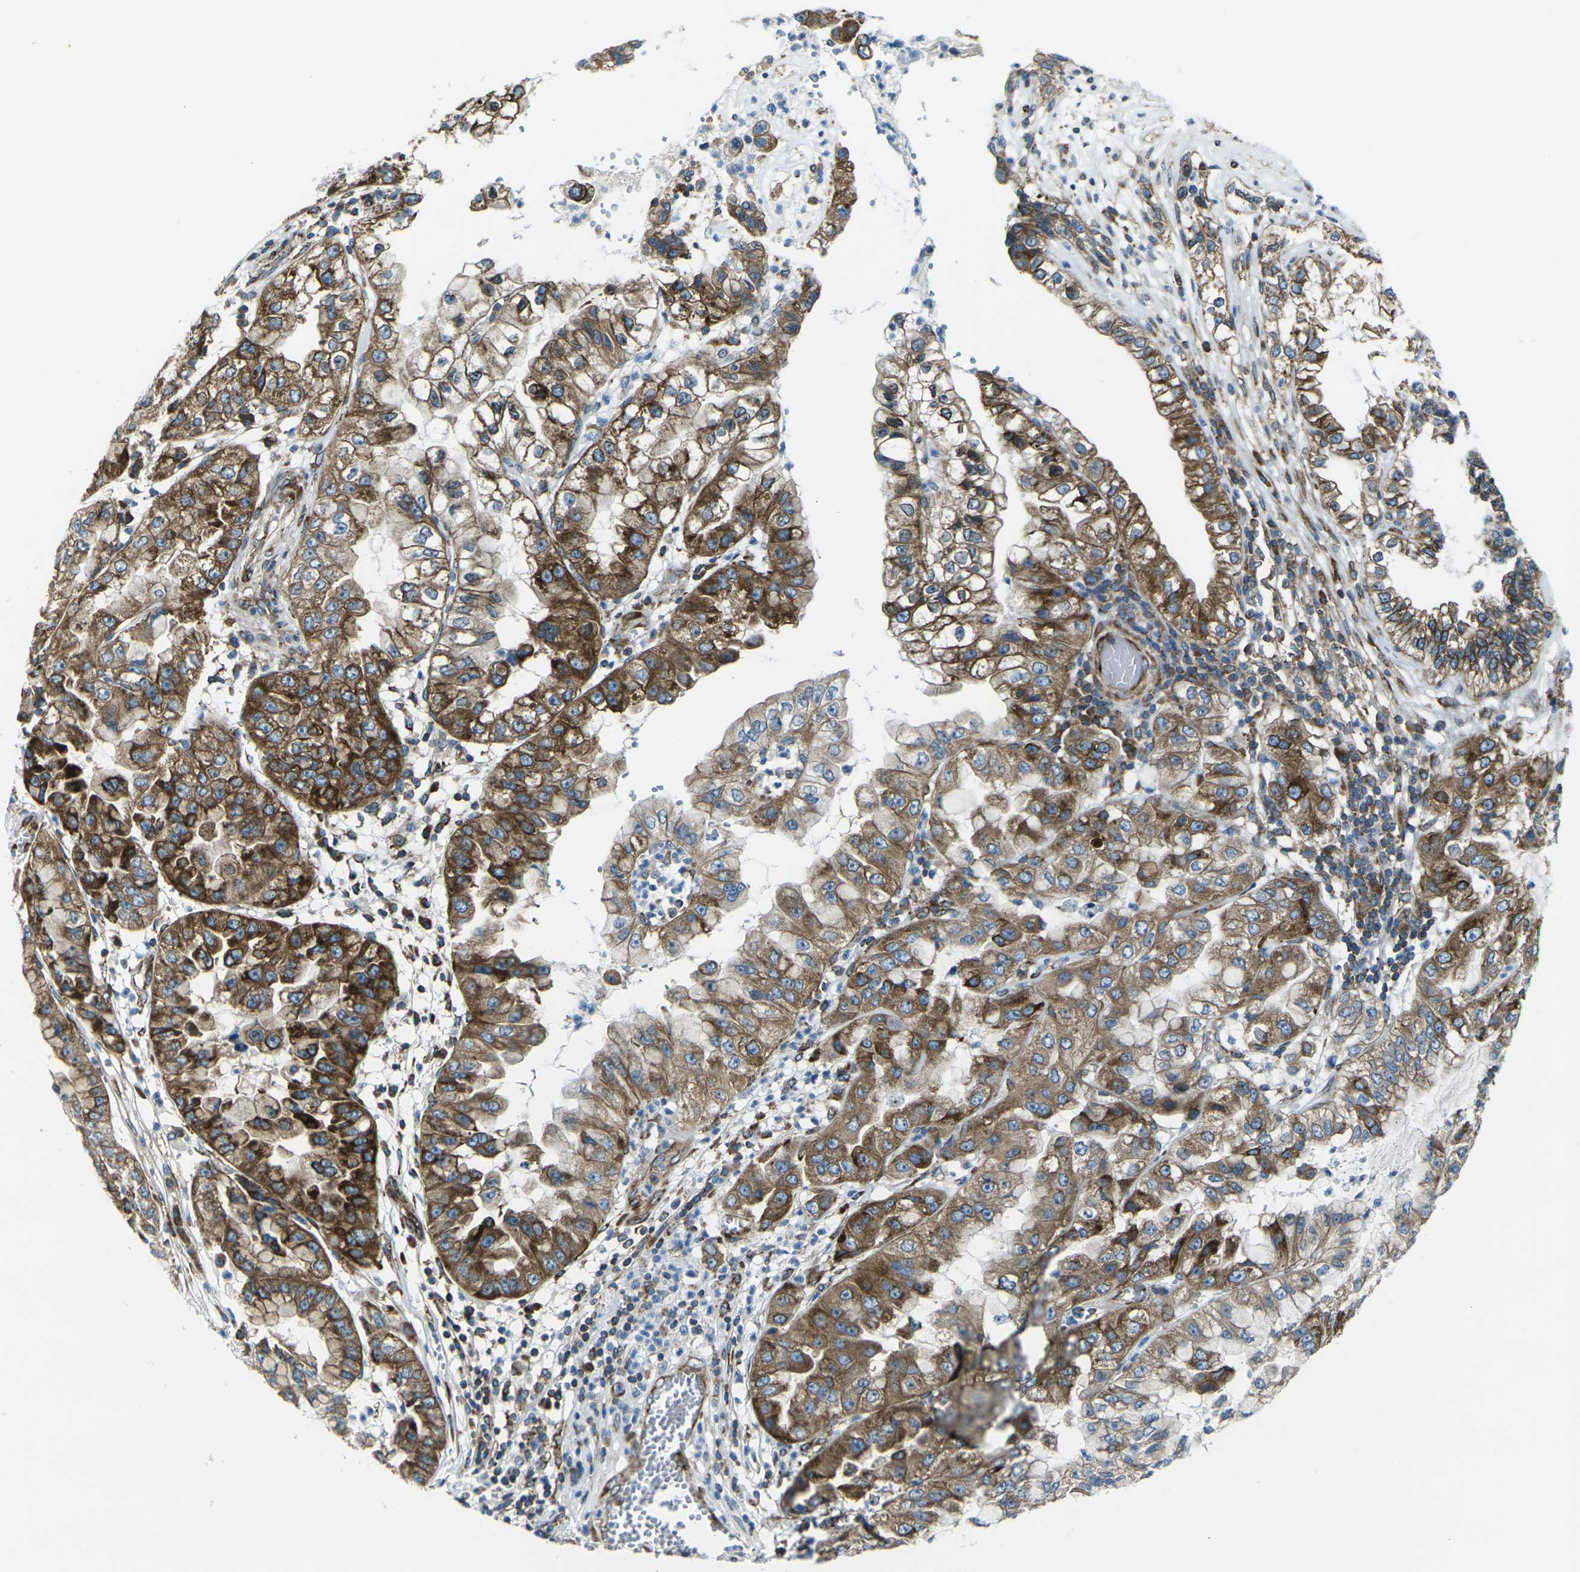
{"staining": {"intensity": "strong", "quantity": ">75%", "location": "cytoplasmic/membranous"}, "tissue": "liver cancer", "cell_type": "Tumor cells", "image_type": "cancer", "snomed": [{"axis": "morphology", "description": "Cholangiocarcinoma"}, {"axis": "topography", "description": "Liver"}], "caption": "Cholangiocarcinoma (liver) stained with DAB (3,3'-diaminobenzidine) immunohistochemistry (IHC) demonstrates high levels of strong cytoplasmic/membranous expression in about >75% of tumor cells.", "gene": "CELSR2", "patient": {"sex": "female", "age": 79}}